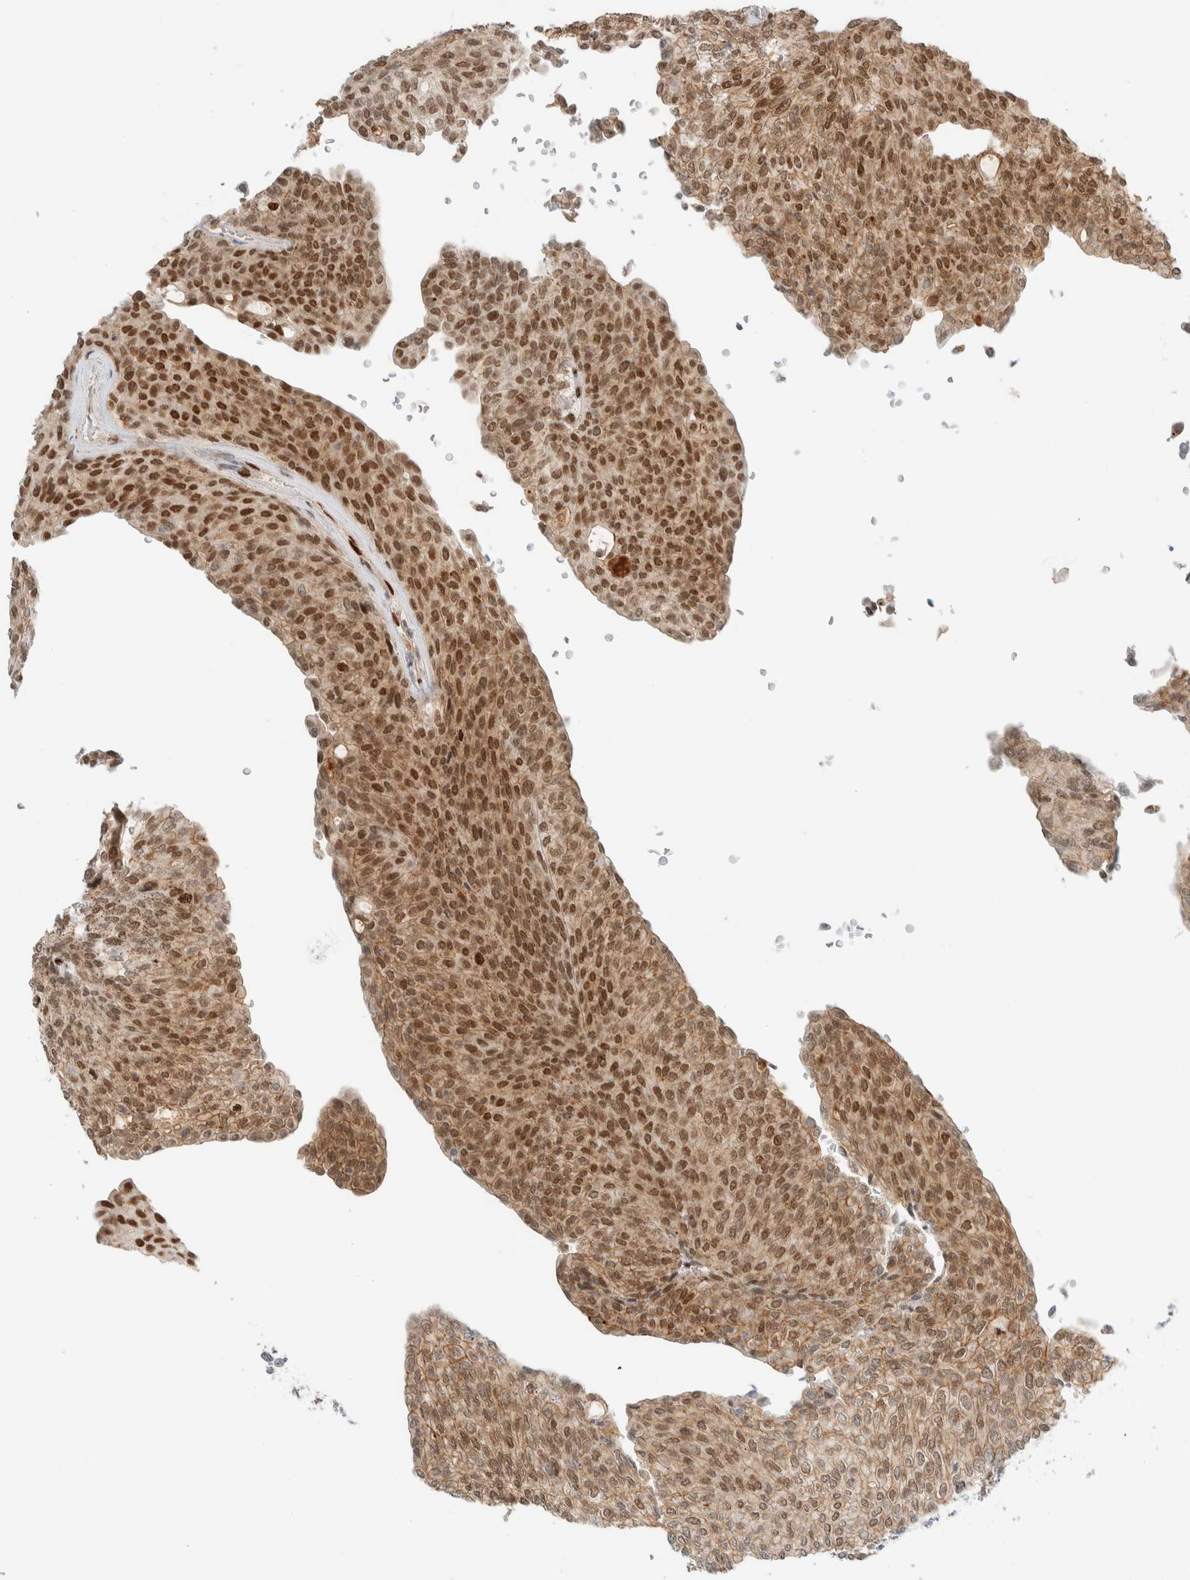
{"staining": {"intensity": "strong", "quantity": ">75%", "location": "cytoplasmic/membranous,nuclear"}, "tissue": "urothelial cancer", "cell_type": "Tumor cells", "image_type": "cancer", "snomed": [{"axis": "morphology", "description": "Urothelial carcinoma, Low grade"}, {"axis": "topography", "description": "Urinary bladder"}], "caption": "Immunohistochemistry (DAB (3,3'-diaminobenzidine)) staining of low-grade urothelial carcinoma shows strong cytoplasmic/membranous and nuclear protein staining in approximately >75% of tumor cells.", "gene": "TFE3", "patient": {"sex": "female", "age": 79}}